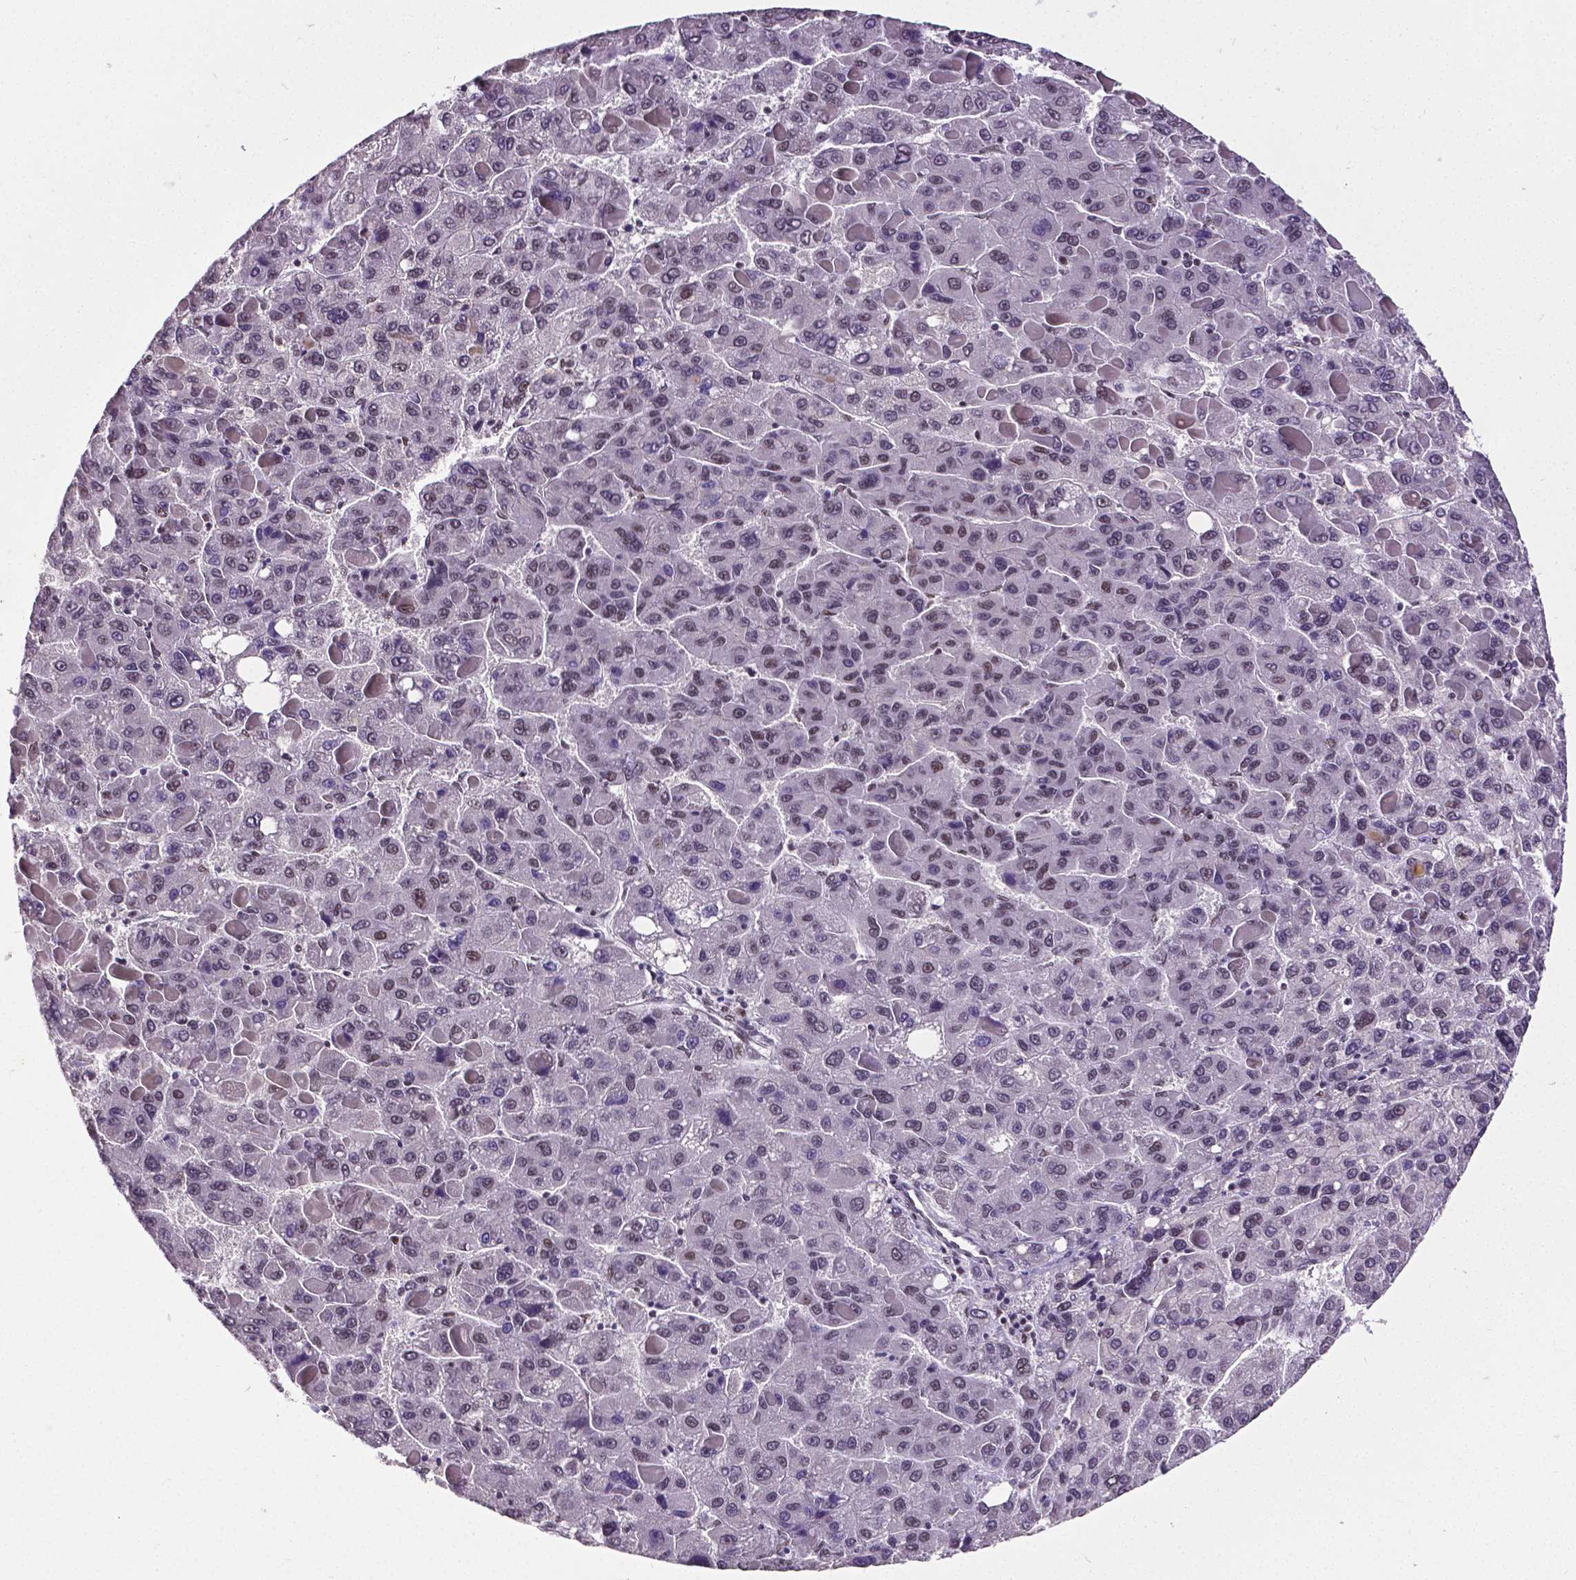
{"staining": {"intensity": "negative", "quantity": "none", "location": "none"}, "tissue": "liver cancer", "cell_type": "Tumor cells", "image_type": "cancer", "snomed": [{"axis": "morphology", "description": "Carcinoma, Hepatocellular, NOS"}, {"axis": "topography", "description": "Liver"}], "caption": "Immunohistochemistry (IHC) image of neoplastic tissue: liver cancer stained with DAB (3,3'-diaminobenzidine) demonstrates no significant protein expression in tumor cells.", "gene": "REST", "patient": {"sex": "female", "age": 82}}